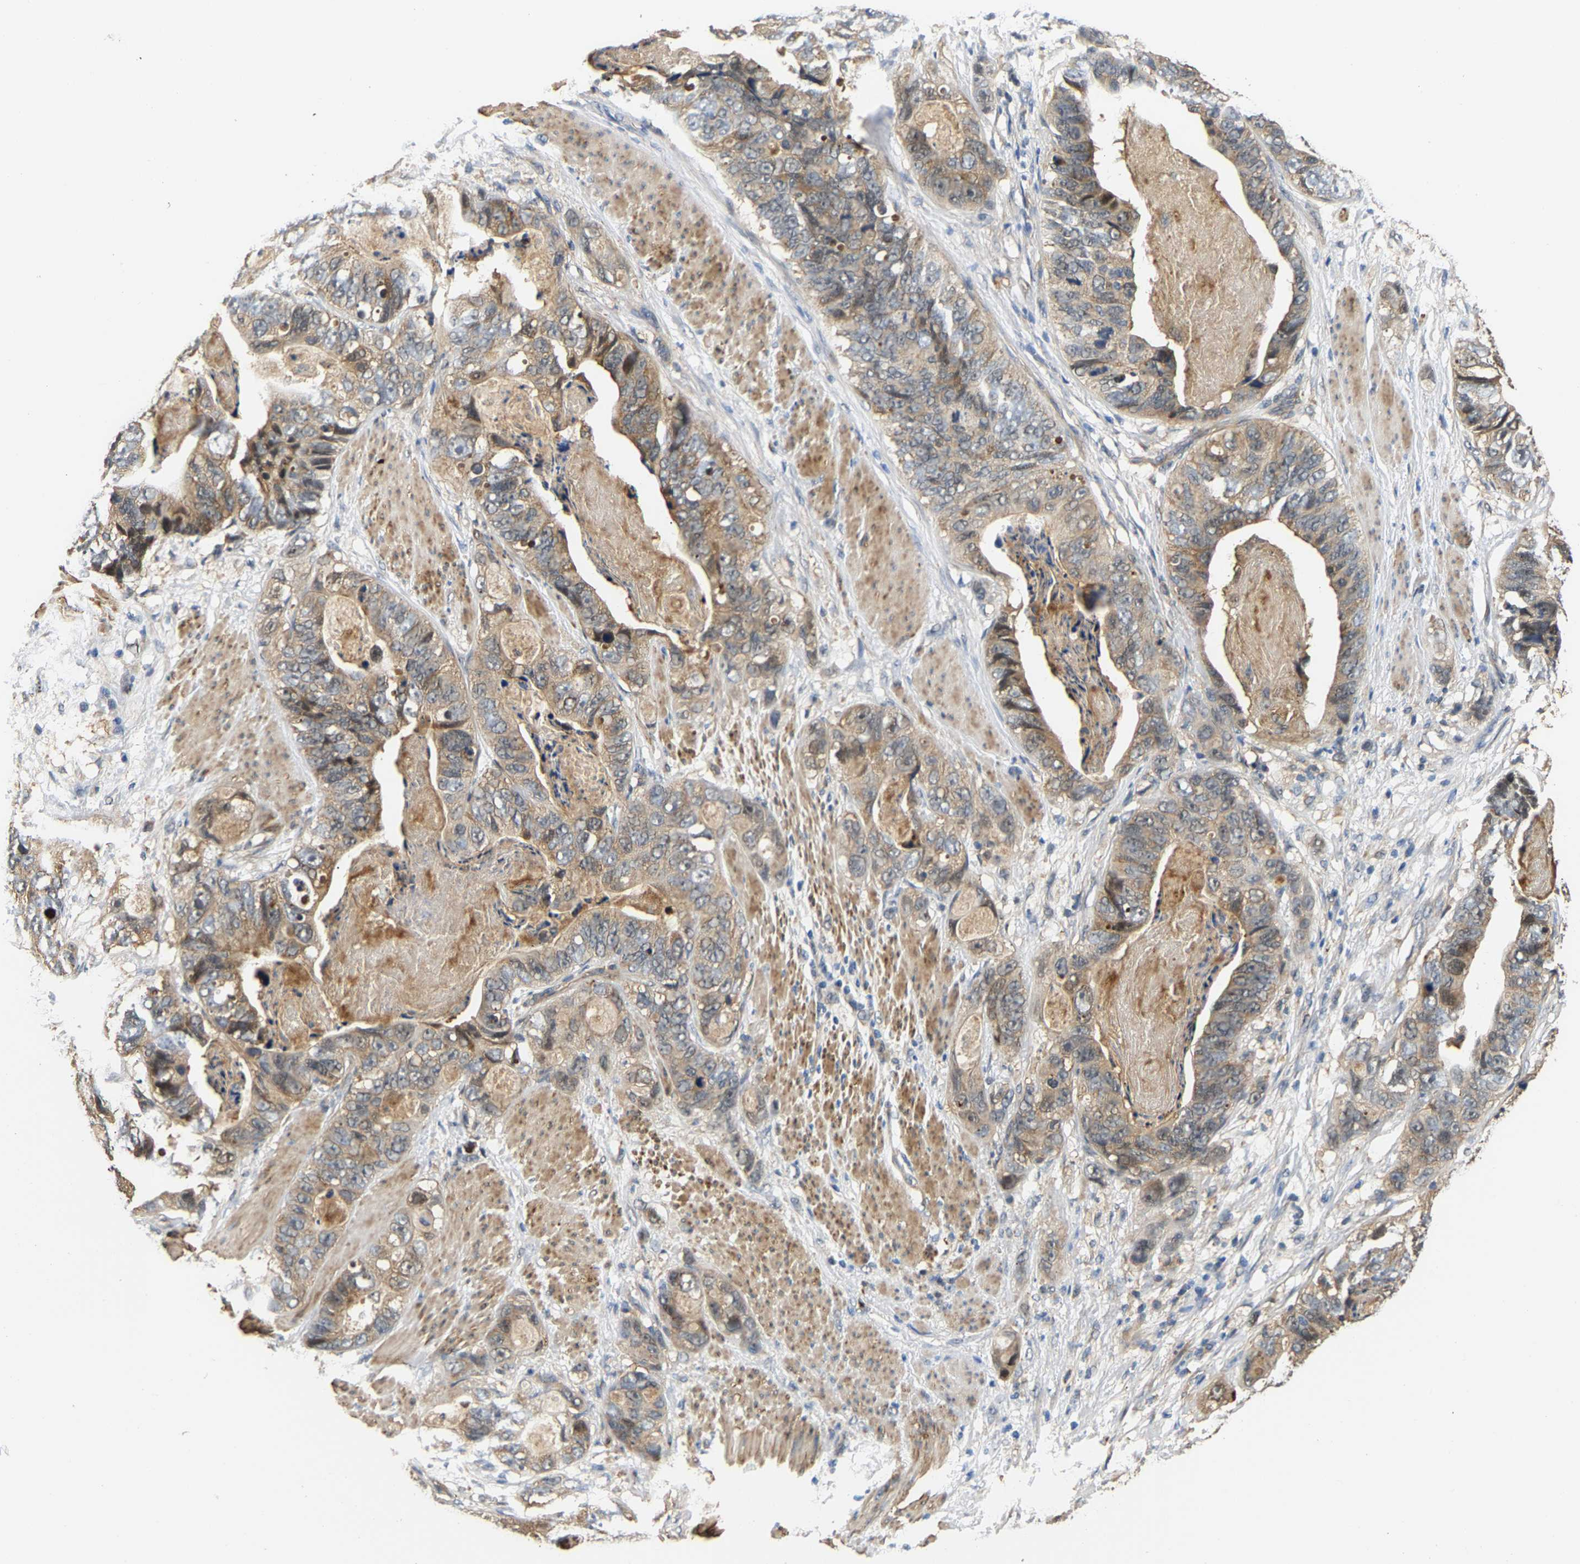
{"staining": {"intensity": "weak", "quantity": ">75%", "location": "cytoplasmic/membranous"}, "tissue": "stomach cancer", "cell_type": "Tumor cells", "image_type": "cancer", "snomed": [{"axis": "morphology", "description": "Adenocarcinoma, NOS"}, {"axis": "topography", "description": "Stomach"}], "caption": "Immunohistochemical staining of human stomach cancer (adenocarcinoma) demonstrates low levels of weak cytoplasmic/membranous positivity in approximately >75% of tumor cells. (Stains: DAB in brown, nuclei in blue, Microscopy: brightfield microscopy at high magnification).", "gene": "LARP6", "patient": {"sex": "female", "age": 89}}